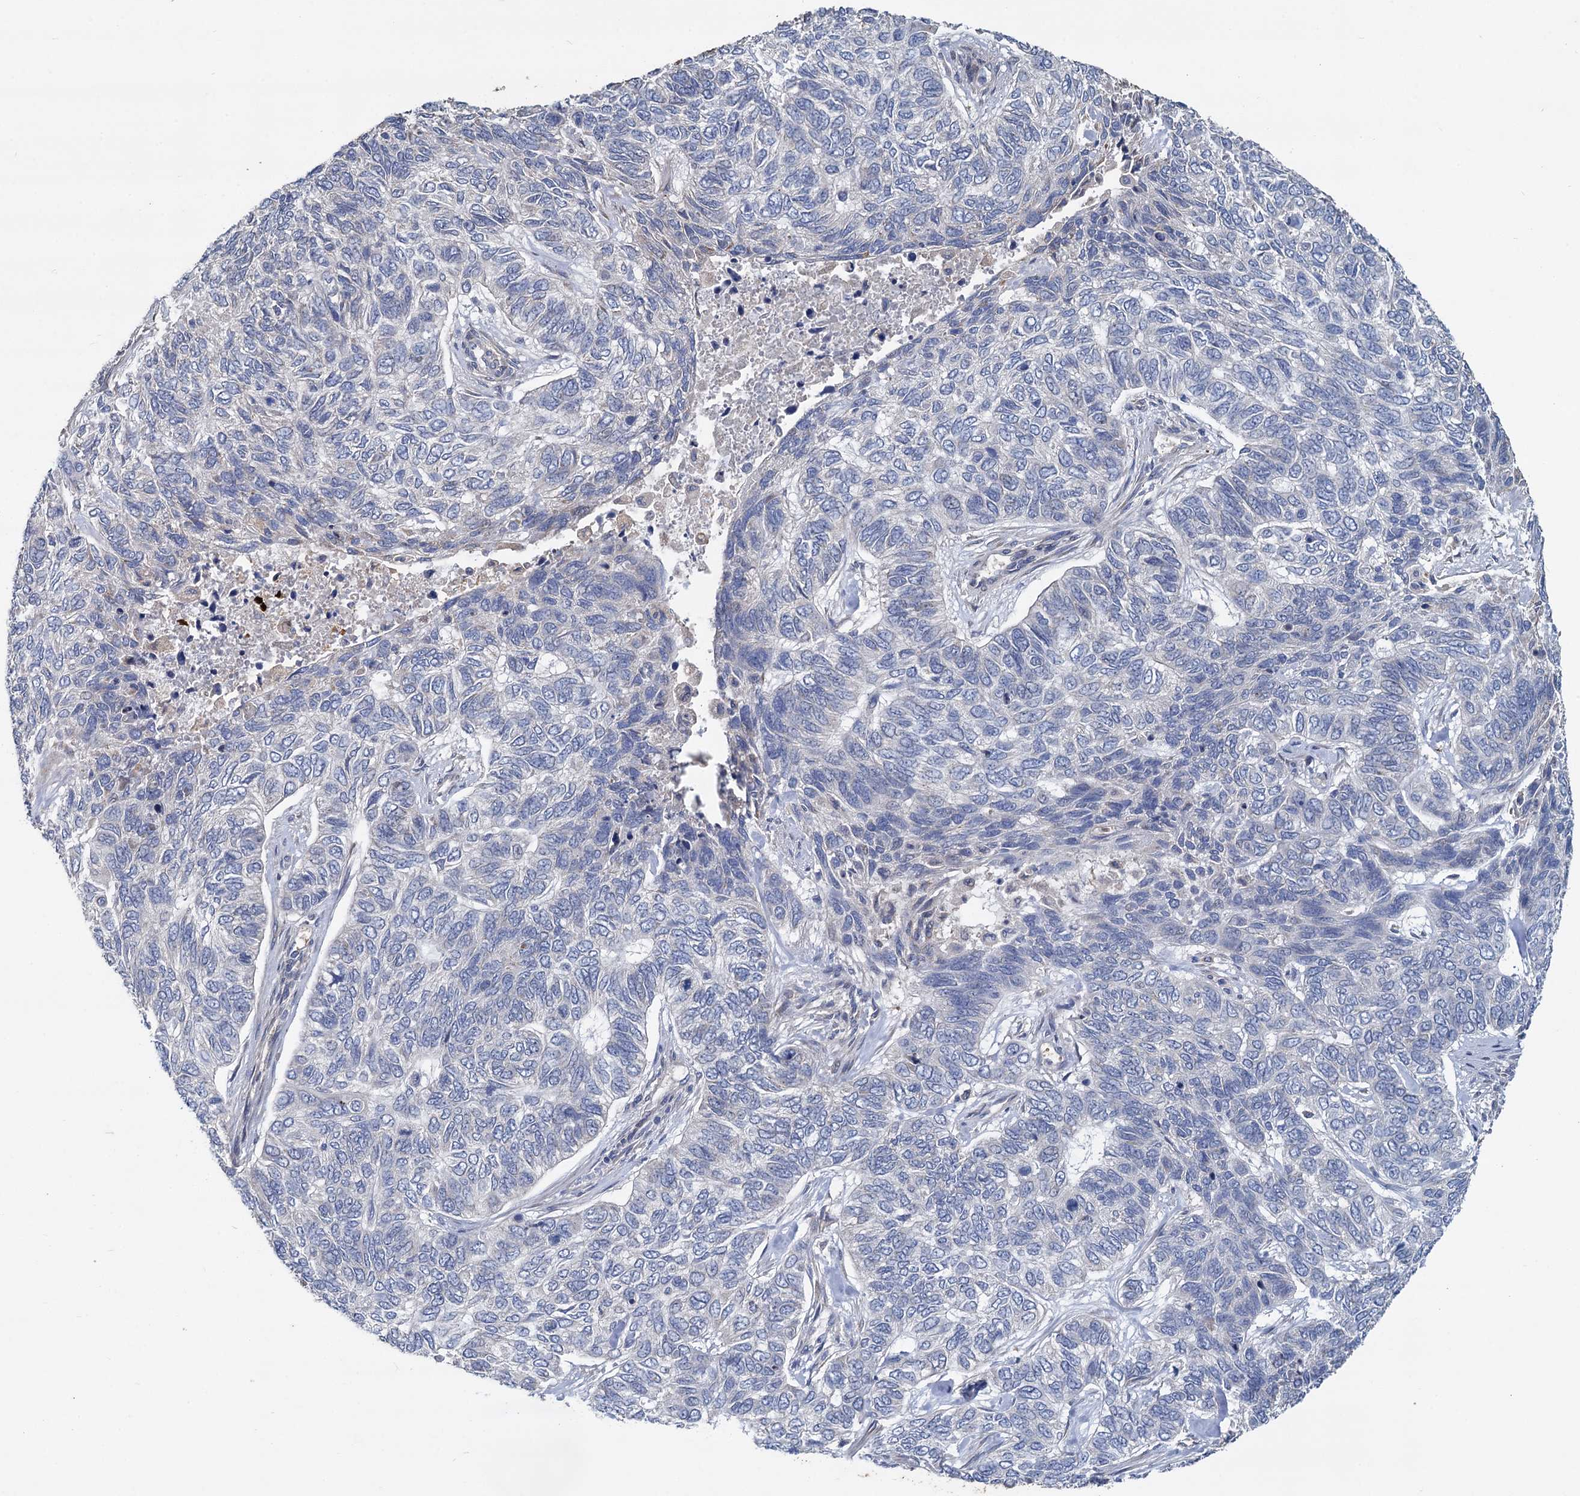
{"staining": {"intensity": "negative", "quantity": "none", "location": "none"}, "tissue": "skin cancer", "cell_type": "Tumor cells", "image_type": "cancer", "snomed": [{"axis": "morphology", "description": "Basal cell carcinoma"}, {"axis": "topography", "description": "Skin"}], "caption": "The micrograph exhibits no significant expression in tumor cells of basal cell carcinoma (skin). The staining is performed using DAB (3,3'-diaminobenzidine) brown chromogen with nuclei counter-stained in using hematoxylin.", "gene": "TCTN2", "patient": {"sex": "female", "age": 65}}